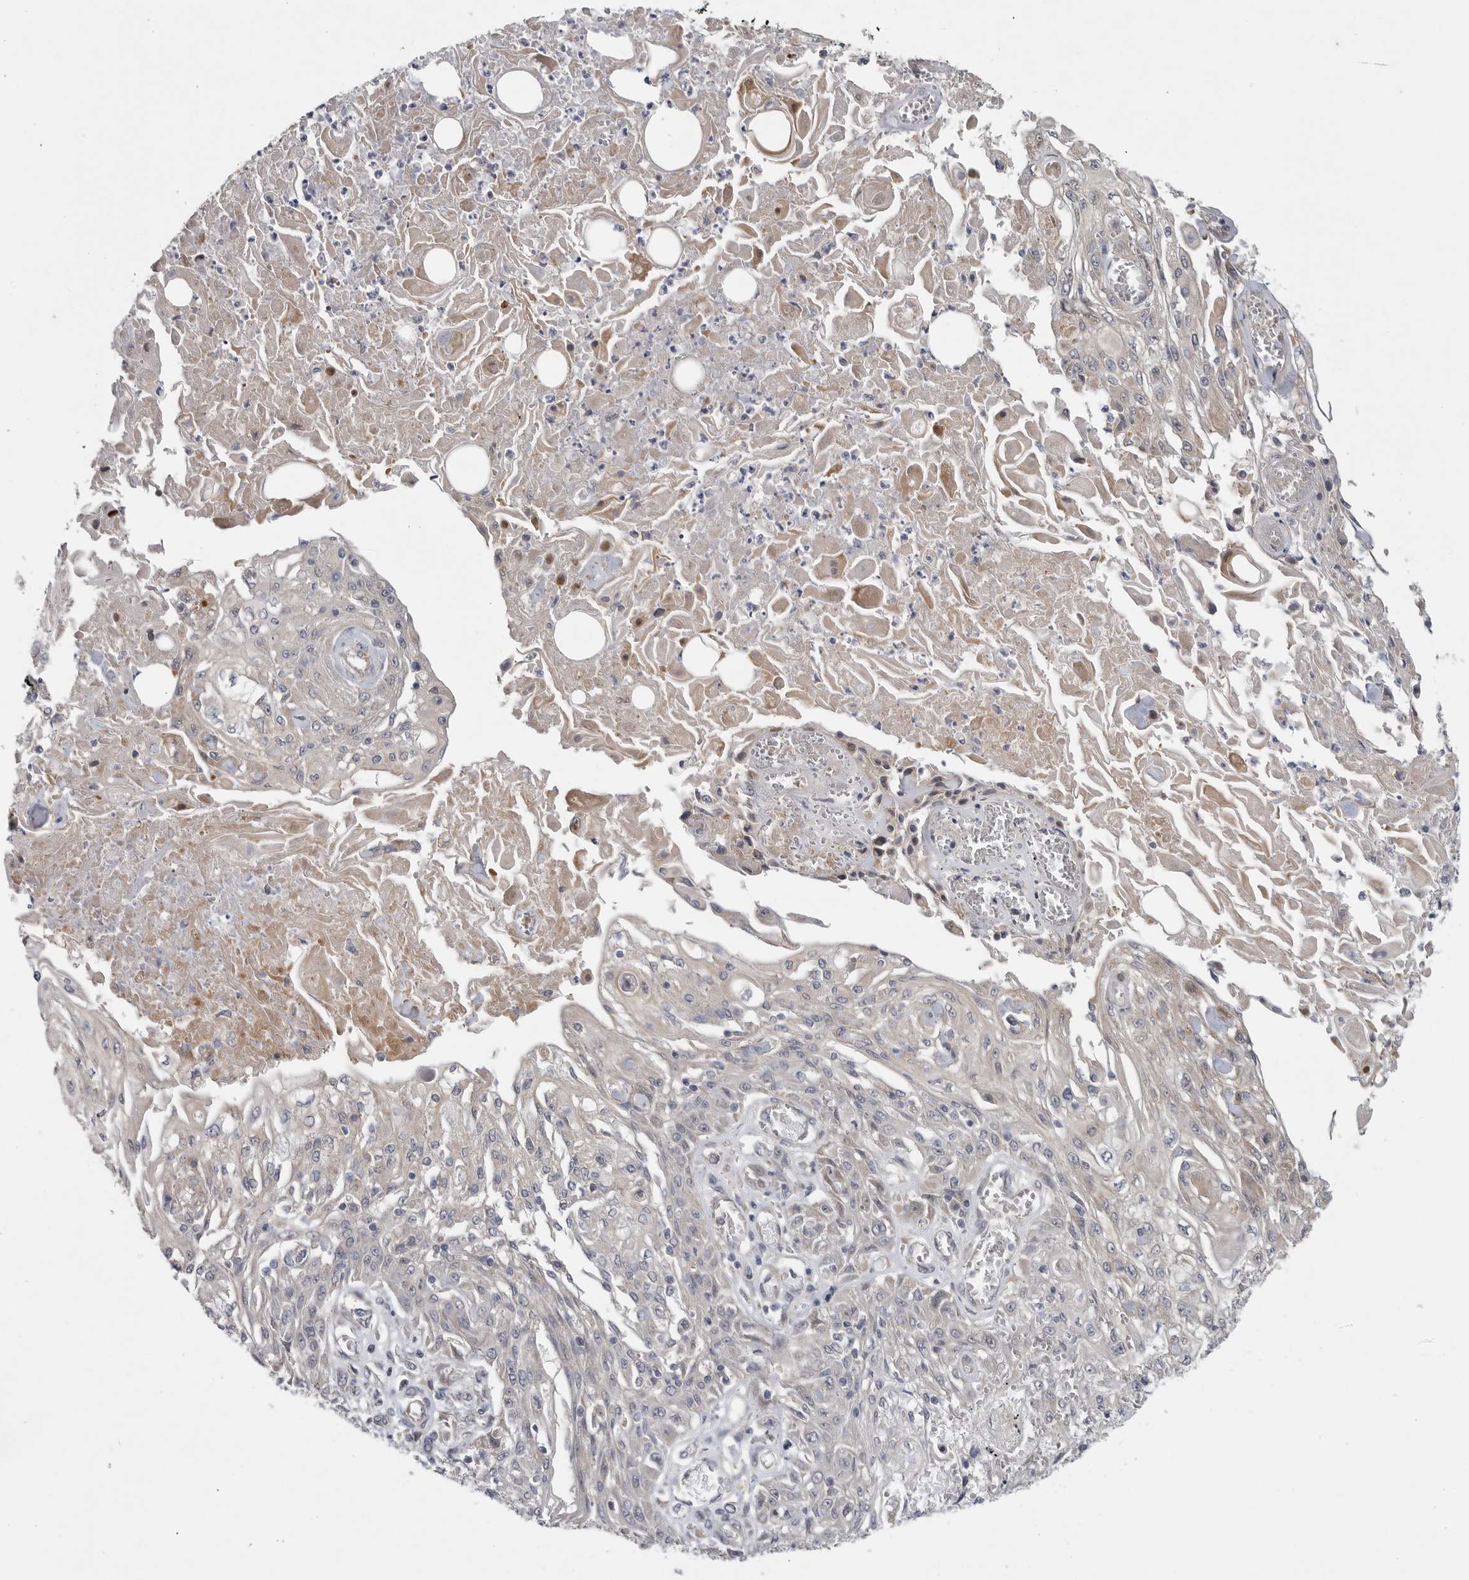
{"staining": {"intensity": "negative", "quantity": "none", "location": "none"}, "tissue": "skin cancer", "cell_type": "Tumor cells", "image_type": "cancer", "snomed": [{"axis": "morphology", "description": "Squamous cell carcinoma, NOS"}, {"axis": "morphology", "description": "Squamous cell carcinoma, metastatic, NOS"}, {"axis": "topography", "description": "Skin"}, {"axis": "topography", "description": "Lymph node"}], "caption": "Immunohistochemistry (IHC) histopathology image of neoplastic tissue: skin metastatic squamous cell carcinoma stained with DAB demonstrates no significant protein positivity in tumor cells. (DAB immunohistochemistry with hematoxylin counter stain).", "gene": "FBXO43", "patient": {"sex": "male", "age": 75}}